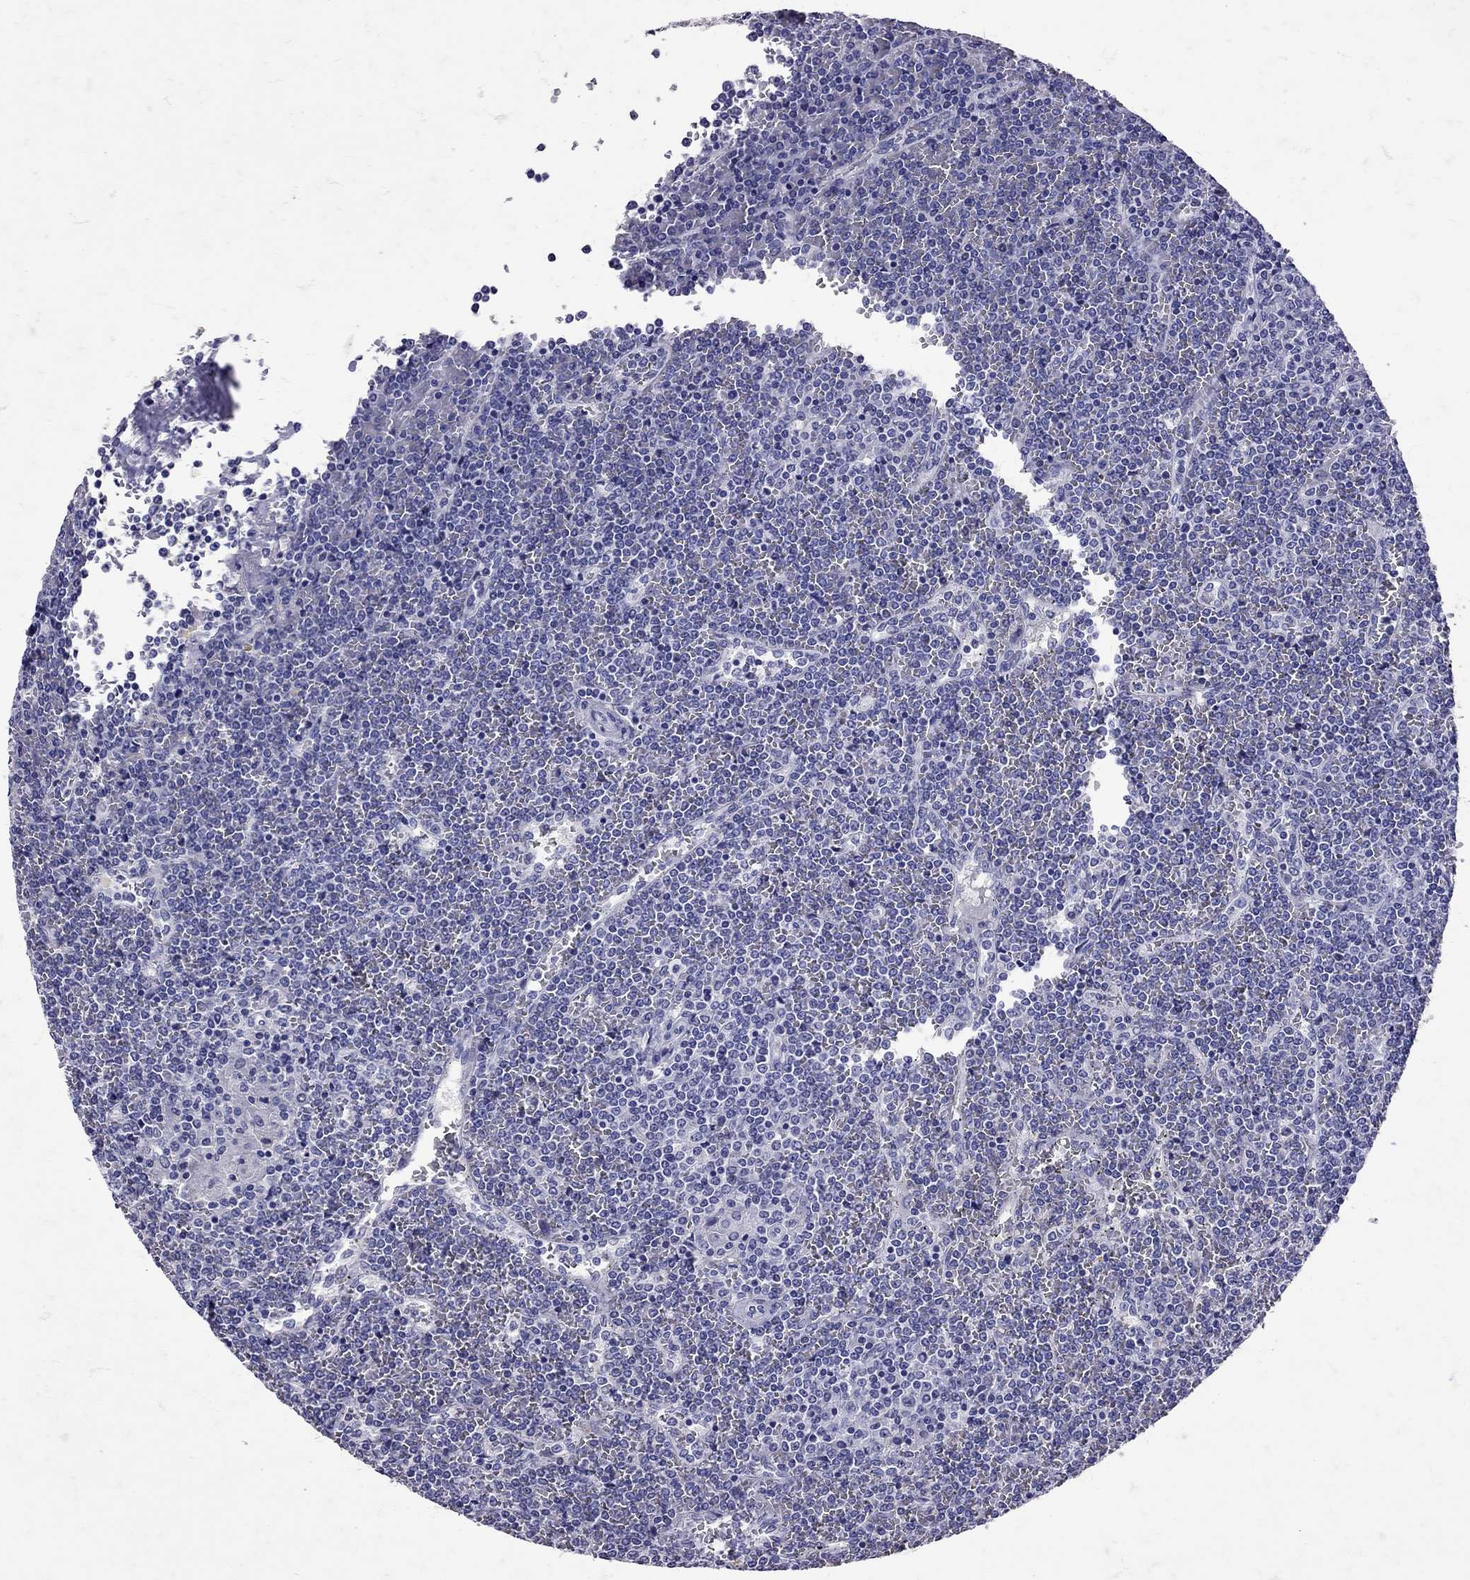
{"staining": {"intensity": "negative", "quantity": "none", "location": "none"}, "tissue": "lymphoma", "cell_type": "Tumor cells", "image_type": "cancer", "snomed": [{"axis": "morphology", "description": "Malignant lymphoma, non-Hodgkin's type, Low grade"}, {"axis": "topography", "description": "Spleen"}], "caption": "High magnification brightfield microscopy of malignant lymphoma, non-Hodgkin's type (low-grade) stained with DAB (brown) and counterstained with hematoxylin (blue): tumor cells show no significant staining.", "gene": "SST", "patient": {"sex": "female", "age": 19}}